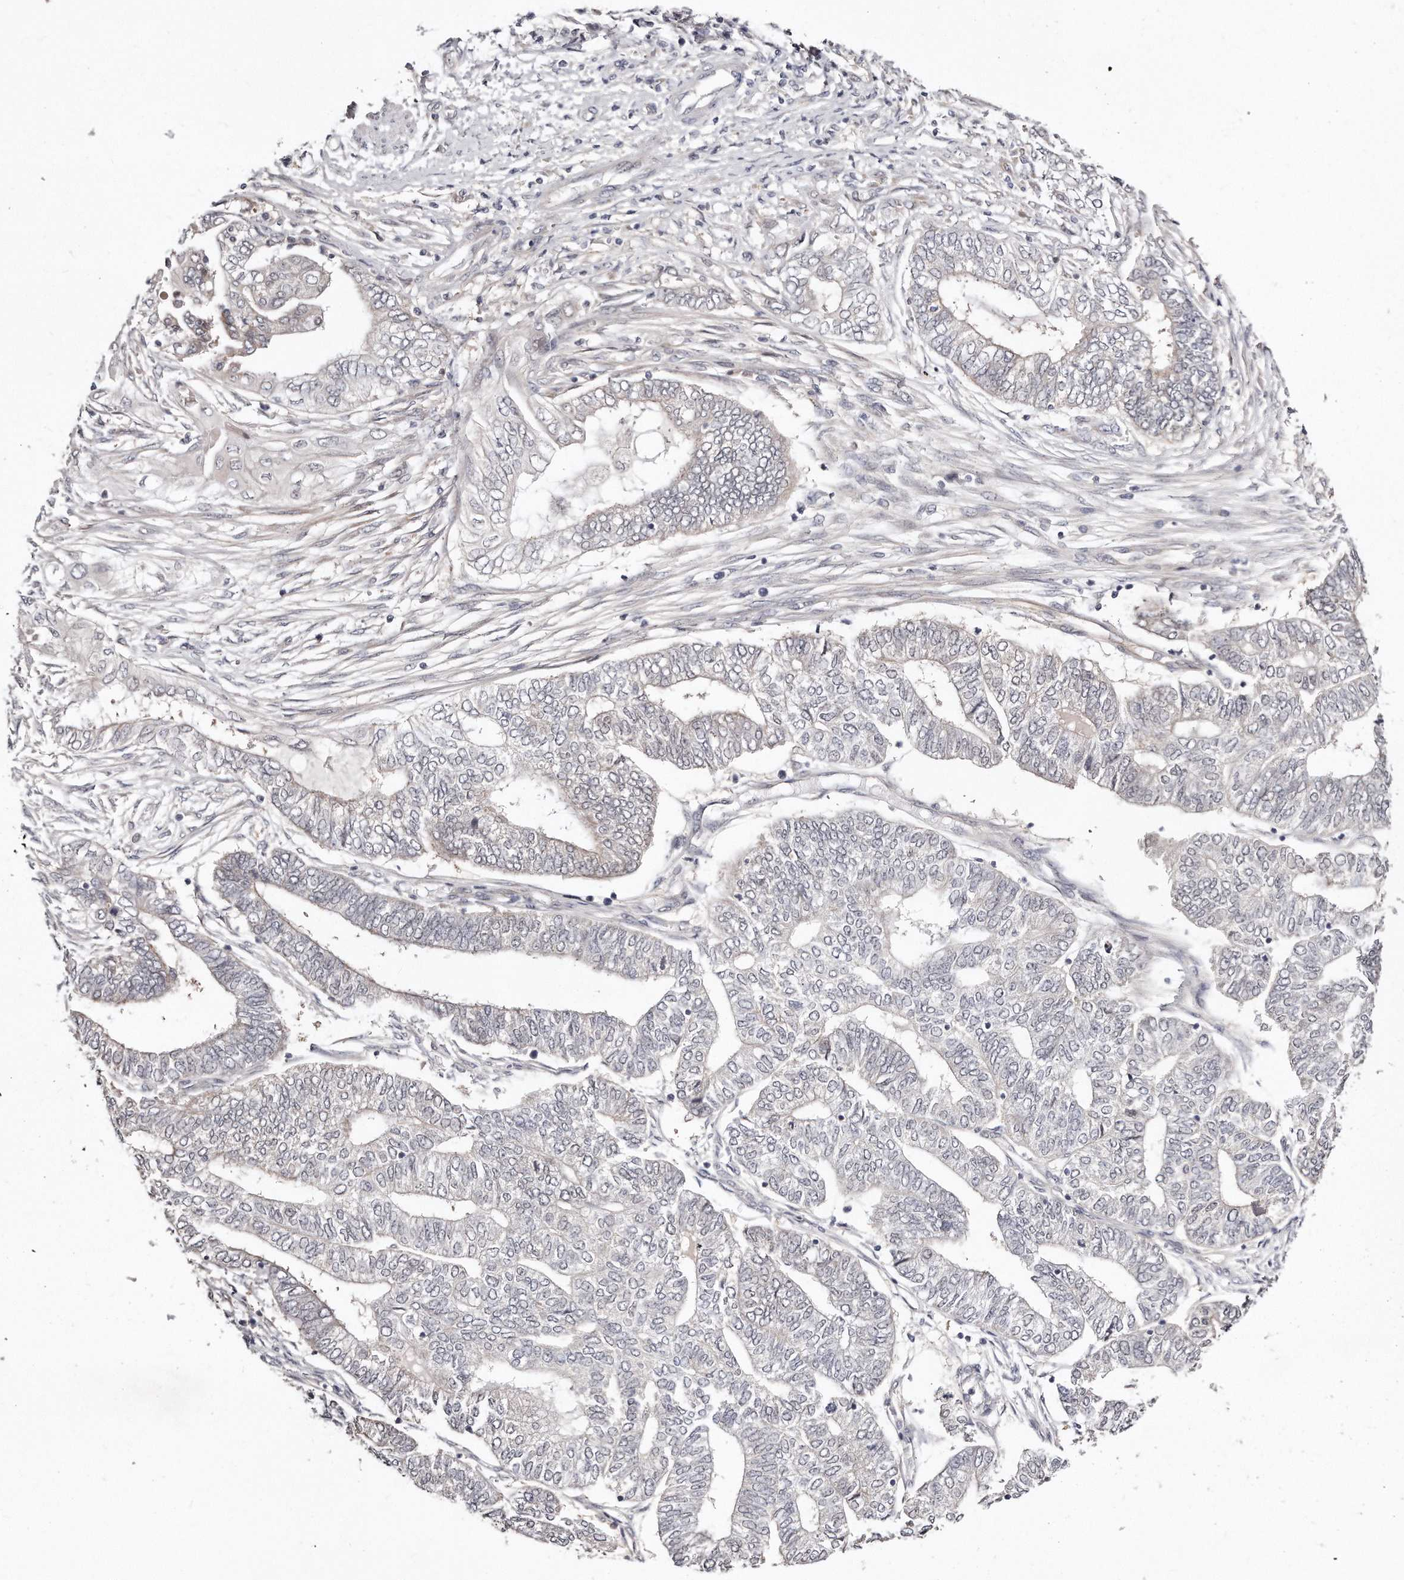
{"staining": {"intensity": "negative", "quantity": "none", "location": "none"}, "tissue": "endometrial cancer", "cell_type": "Tumor cells", "image_type": "cancer", "snomed": [{"axis": "morphology", "description": "Adenocarcinoma, NOS"}, {"axis": "topography", "description": "Uterus"}, {"axis": "topography", "description": "Endometrium"}], "caption": "A histopathology image of endometrial cancer stained for a protein exhibits no brown staining in tumor cells.", "gene": "CASZ1", "patient": {"sex": "female", "age": 70}}